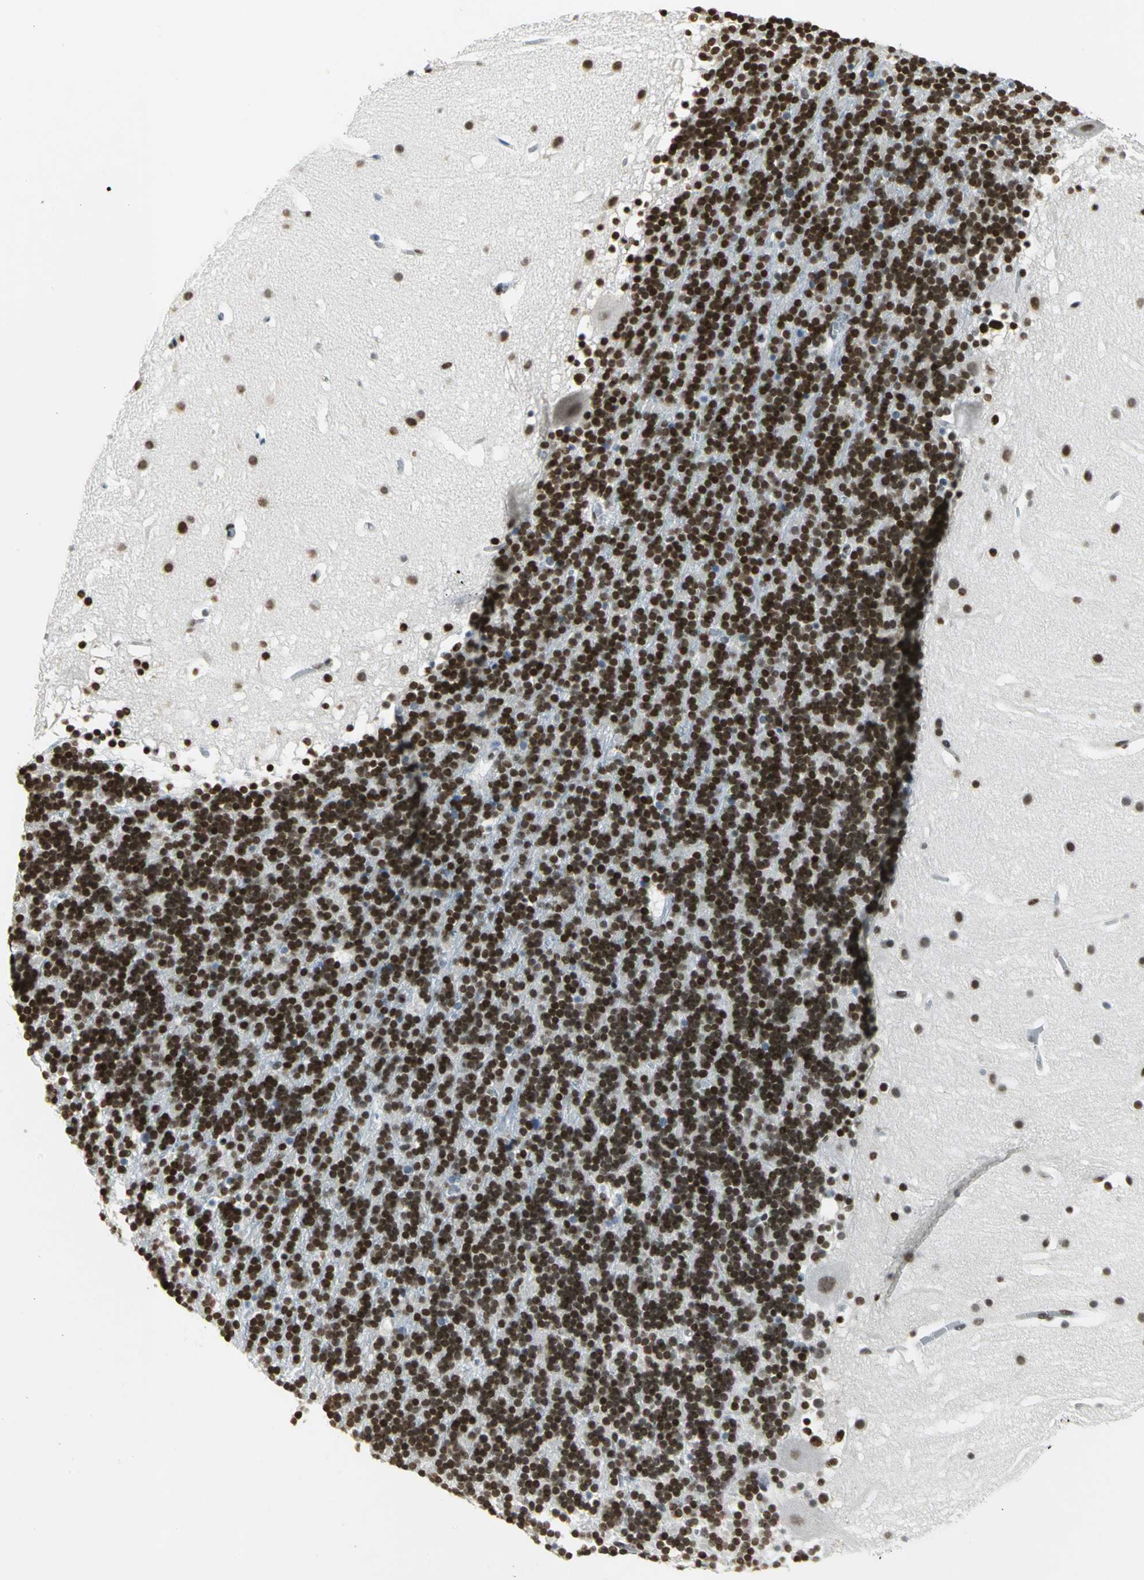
{"staining": {"intensity": "strong", "quantity": ">75%", "location": "nuclear"}, "tissue": "cerebellum", "cell_type": "Cells in granular layer", "image_type": "normal", "snomed": [{"axis": "morphology", "description": "Normal tissue, NOS"}, {"axis": "topography", "description": "Cerebellum"}], "caption": "A high-resolution micrograph shows immunohistochemistry (IHC) staining of normal cerebellum, which demonstrates strong nuclear expression in approximately >75% of cells in granular layer. The staining was performed using DAB (3,3'-diaminobenzidine), with brown indicating positive protein expression. Nuclei are stained blue with hematoxylin.", "gene": "HNRNPD", "patient": {"sex": "male", "age": 45}}